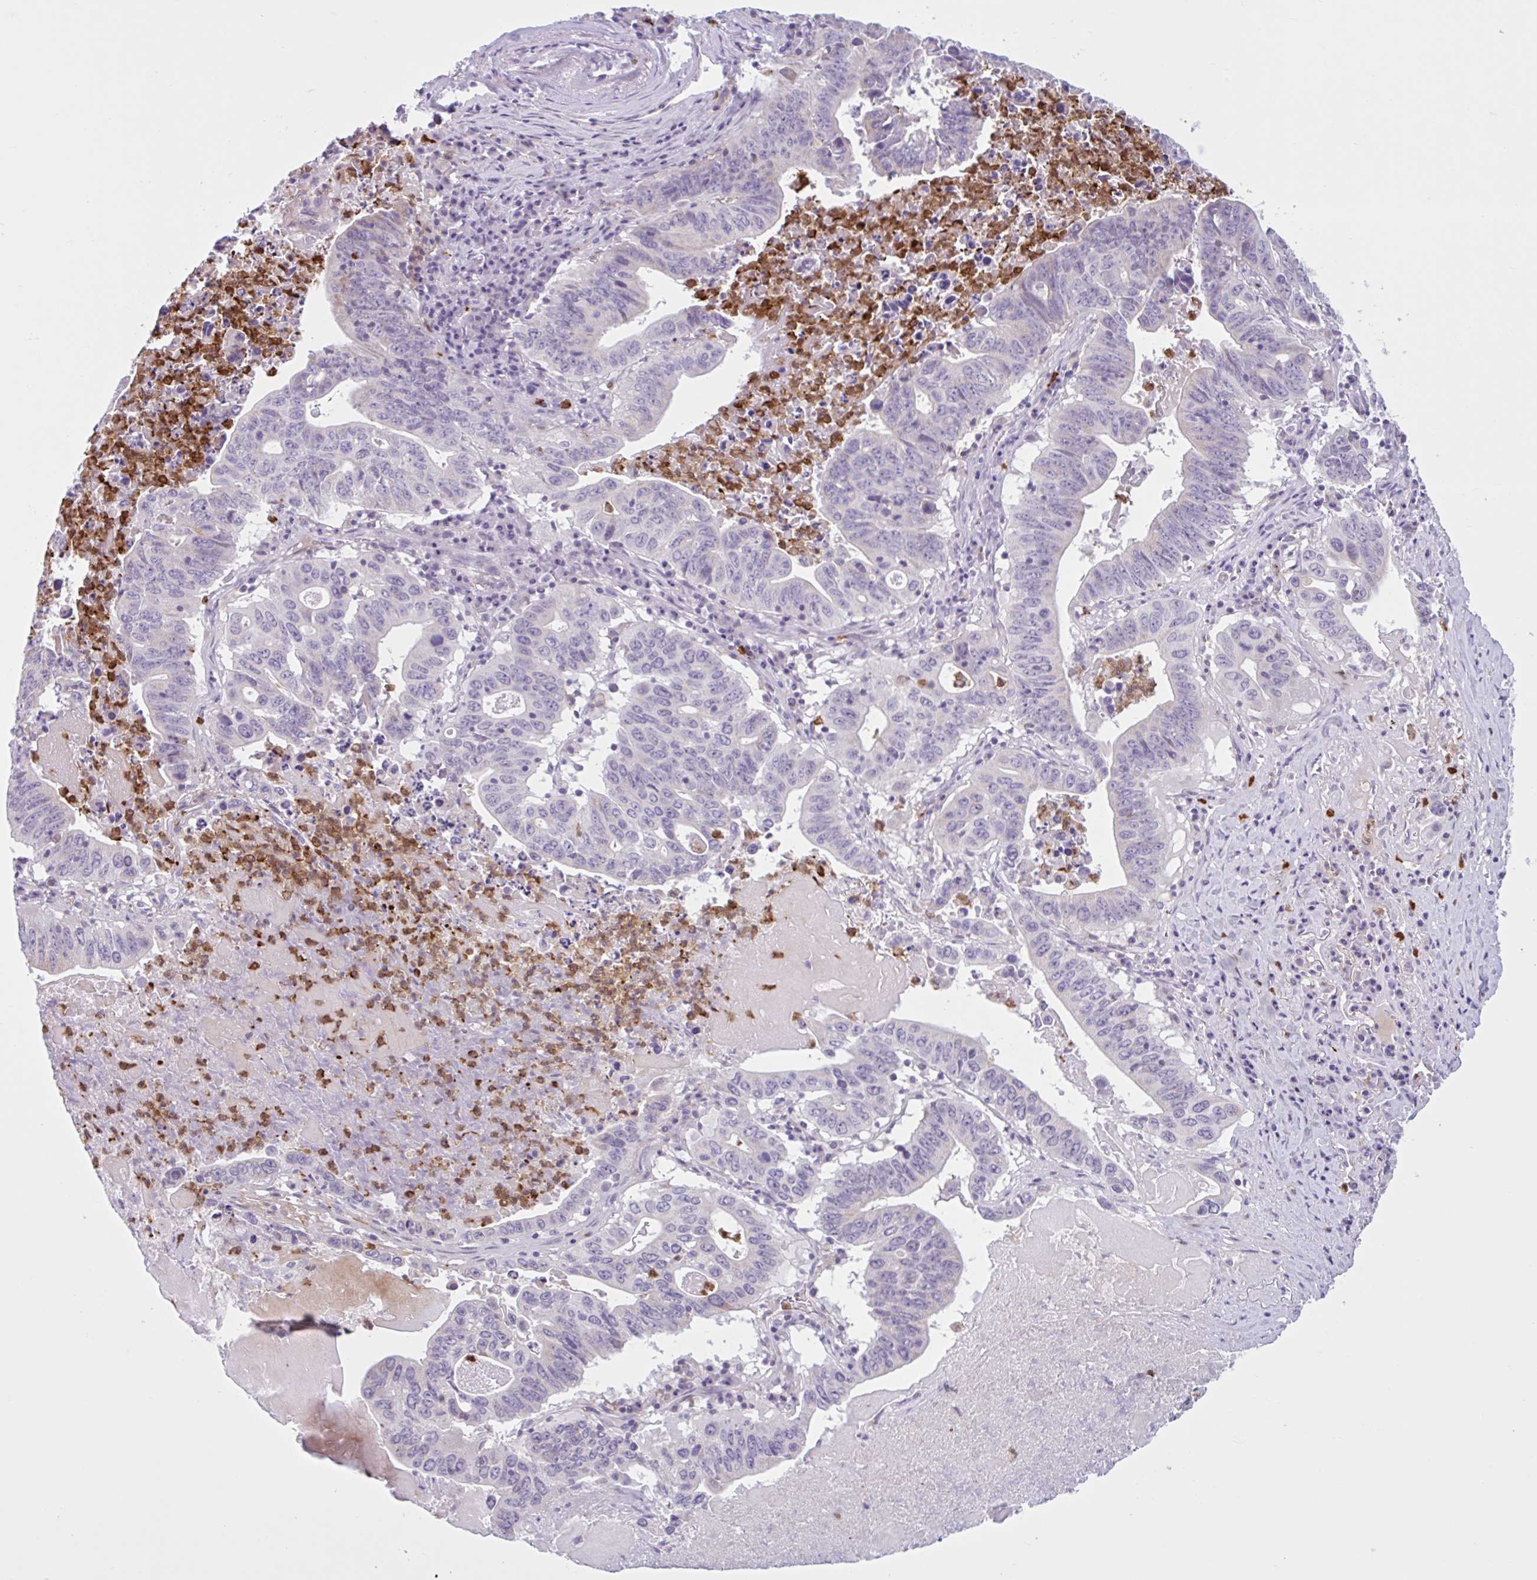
{"staining": {"intensity": "negative", "quantity": "none", "location": "none"}, "tissue": "lung cancer", "cell_type": "Tumor cells", "image_type": "cancer", "snomed": [{"axis": "morphology", "description": "Adenocarcinoma, NOS"}, {"axis": "topography", "description": "Lung"}], "caption": "A high-resolution histopathology image shows immunohistochemistry (IHC) staining of adenocarcinoma (lung), which demonstrates no significant staining in tumor cells. The staining was performed using DAB to visualize the protein expression in brown, while the nuclei were stained in blue with hematoxylin (Magnification: 20x).", "gene": "CEP120", "patient": {"sex": "female", "age": 60}}